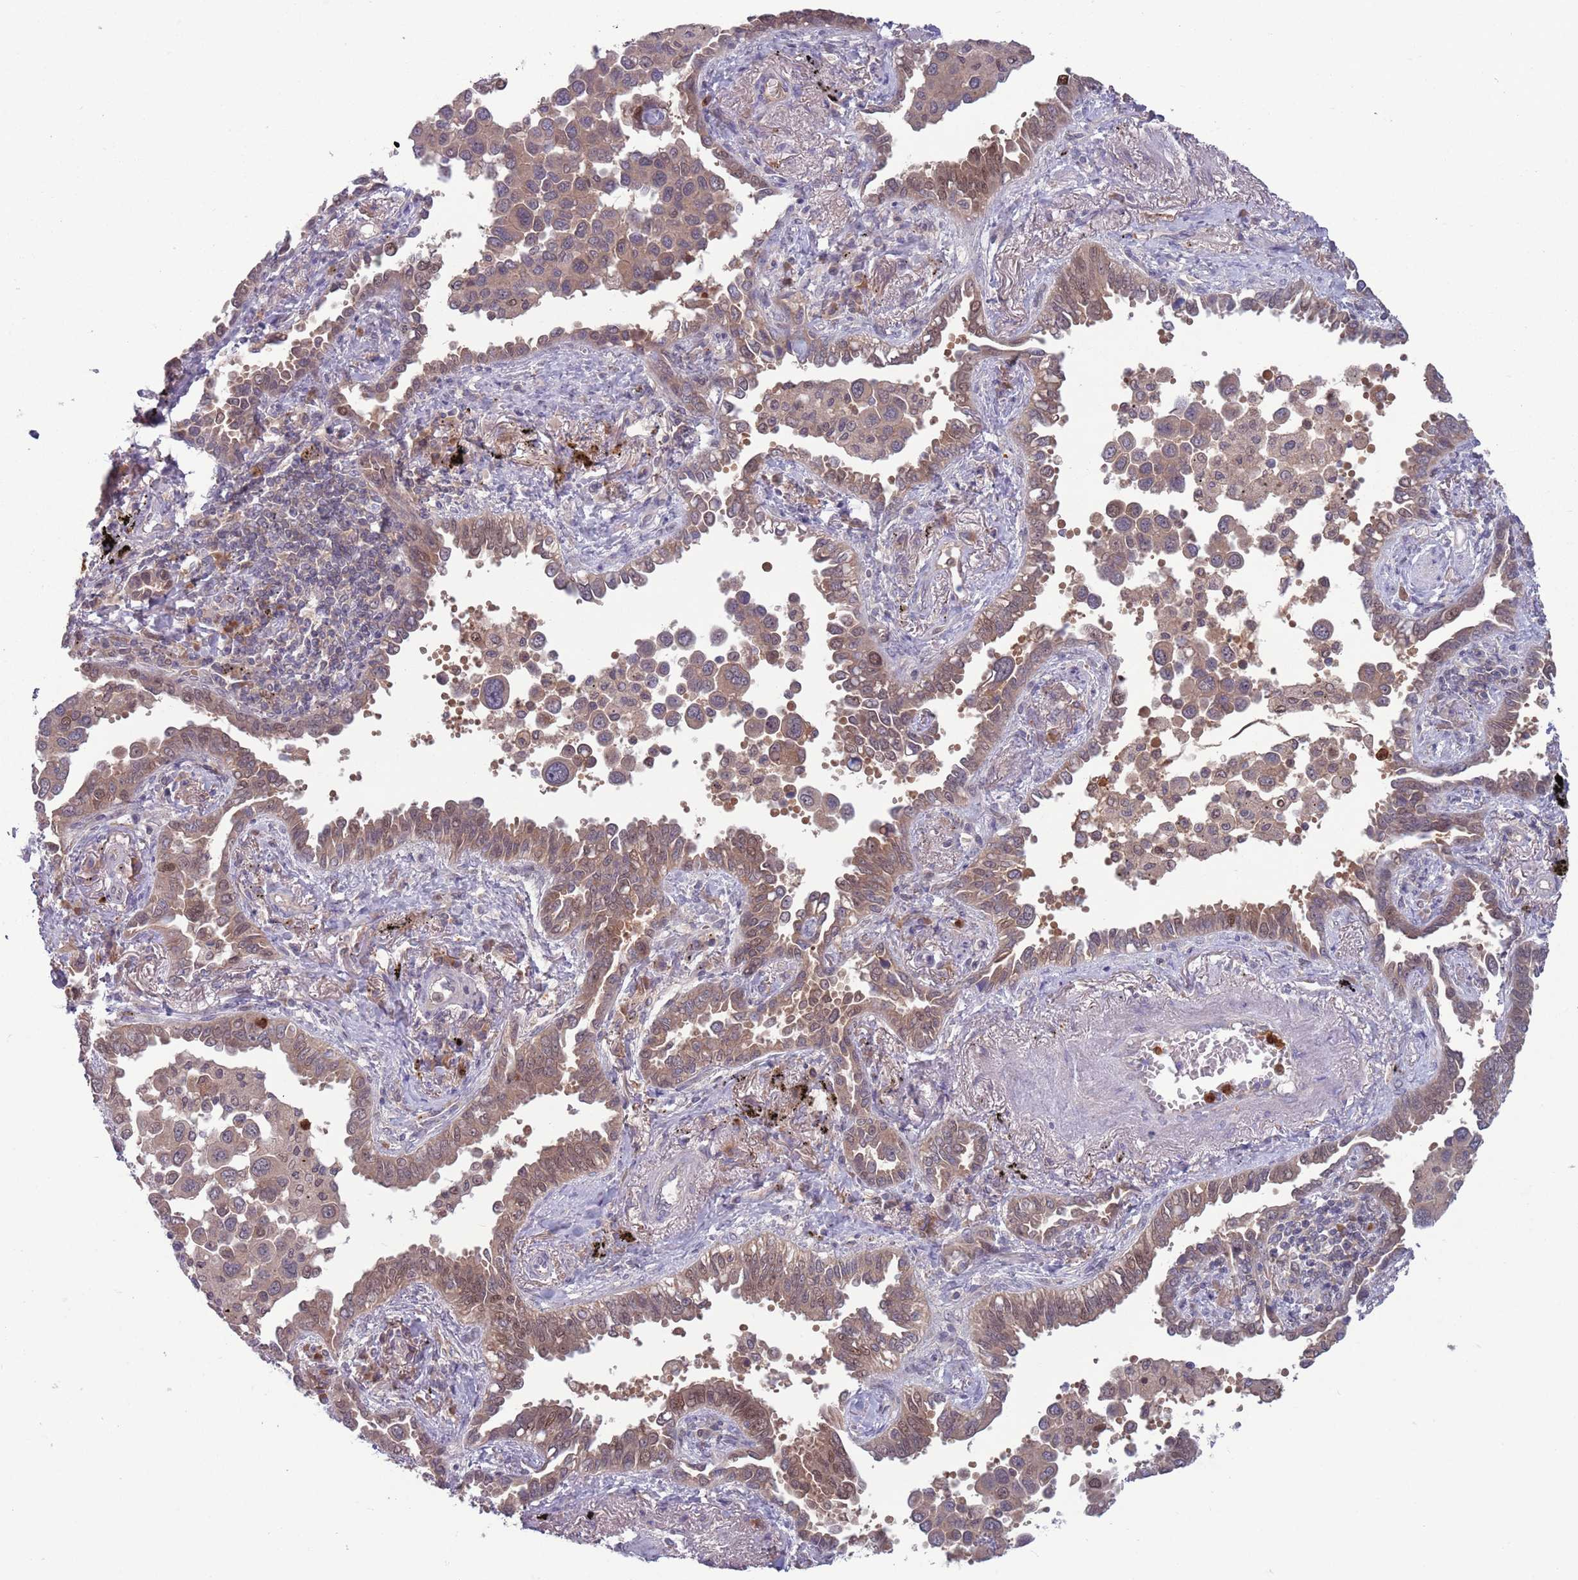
{"staining": {"intensity": "weak", "quantity": ">75%", "location": "cytoplasmic/membranous,nuclear"}, "tissue": "lung cancer", "cell_type": "Tumor cells", "image_type": "cancer", "snomed": [{"axis": "morphology", "description": "Adenocarcinoma, NOS"}, {"axis": "topography", "description": "Lung"}], "caption": "Human lung adenocarcinoma stained with a brown dye shows weak cytoplasmic/membranous and nuclear positive staining in approximately >75% of tumor cells.", "gene": "TYW1", "patient": {"sex": "male", "age": 67}}